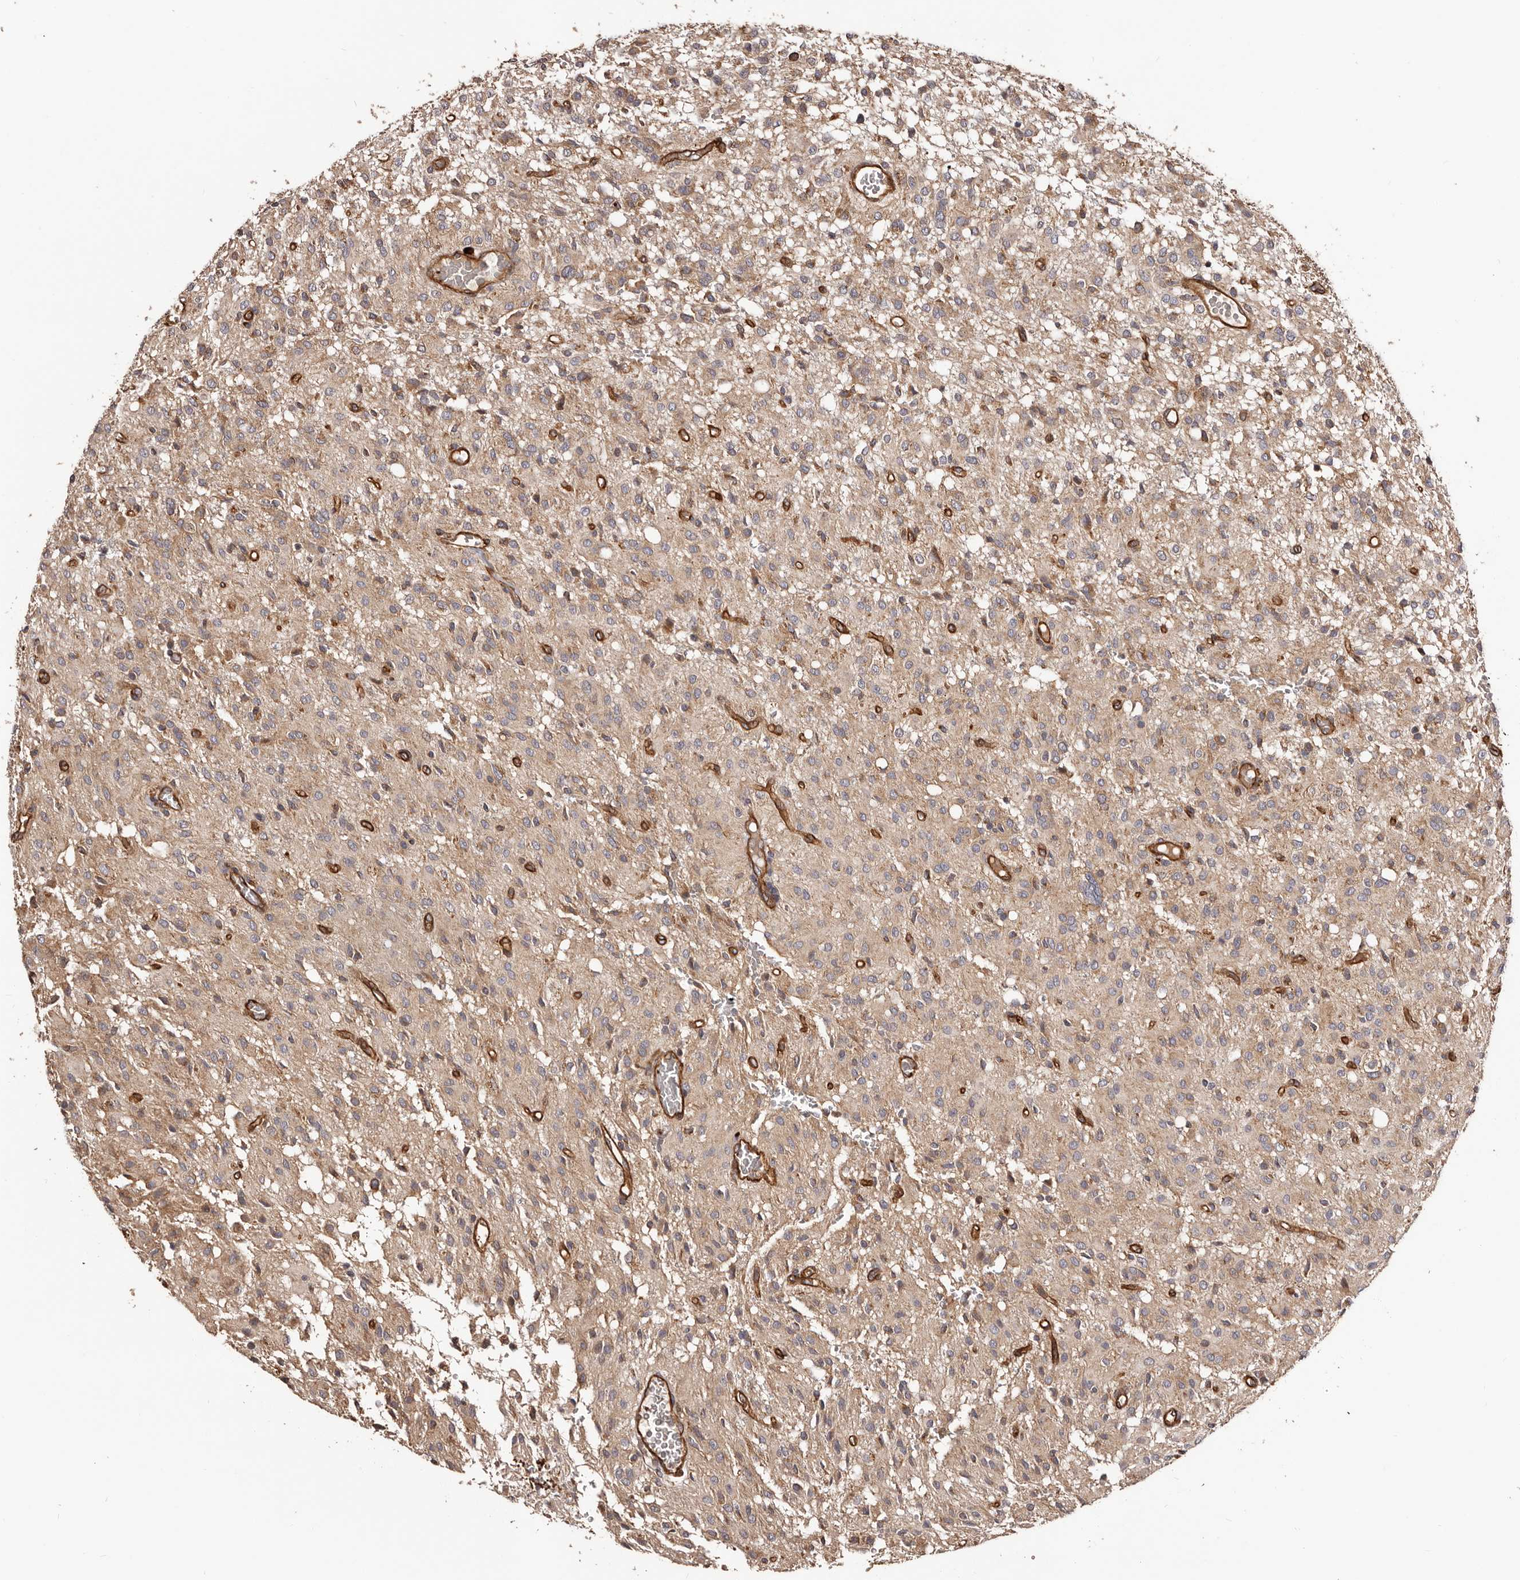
{"staining": {"intensity": "weak", "quantity": "<25%", "location": "cytoplasmic/membranous"}, "tissue": "glioma", "cell_type": "Tumor cells", "image_type": "cancer", "snomed": [{"axis": "morphology", "description": "Glioma, malignant, High grade"}, {"axis": "topography", "description": "Brain"}], "caption": "This is a image of IHC staining of glioma, which shows no expression in tumor cells.", "gene": "GTPBP1", "patient": {"sex": "female", "age": 59}}